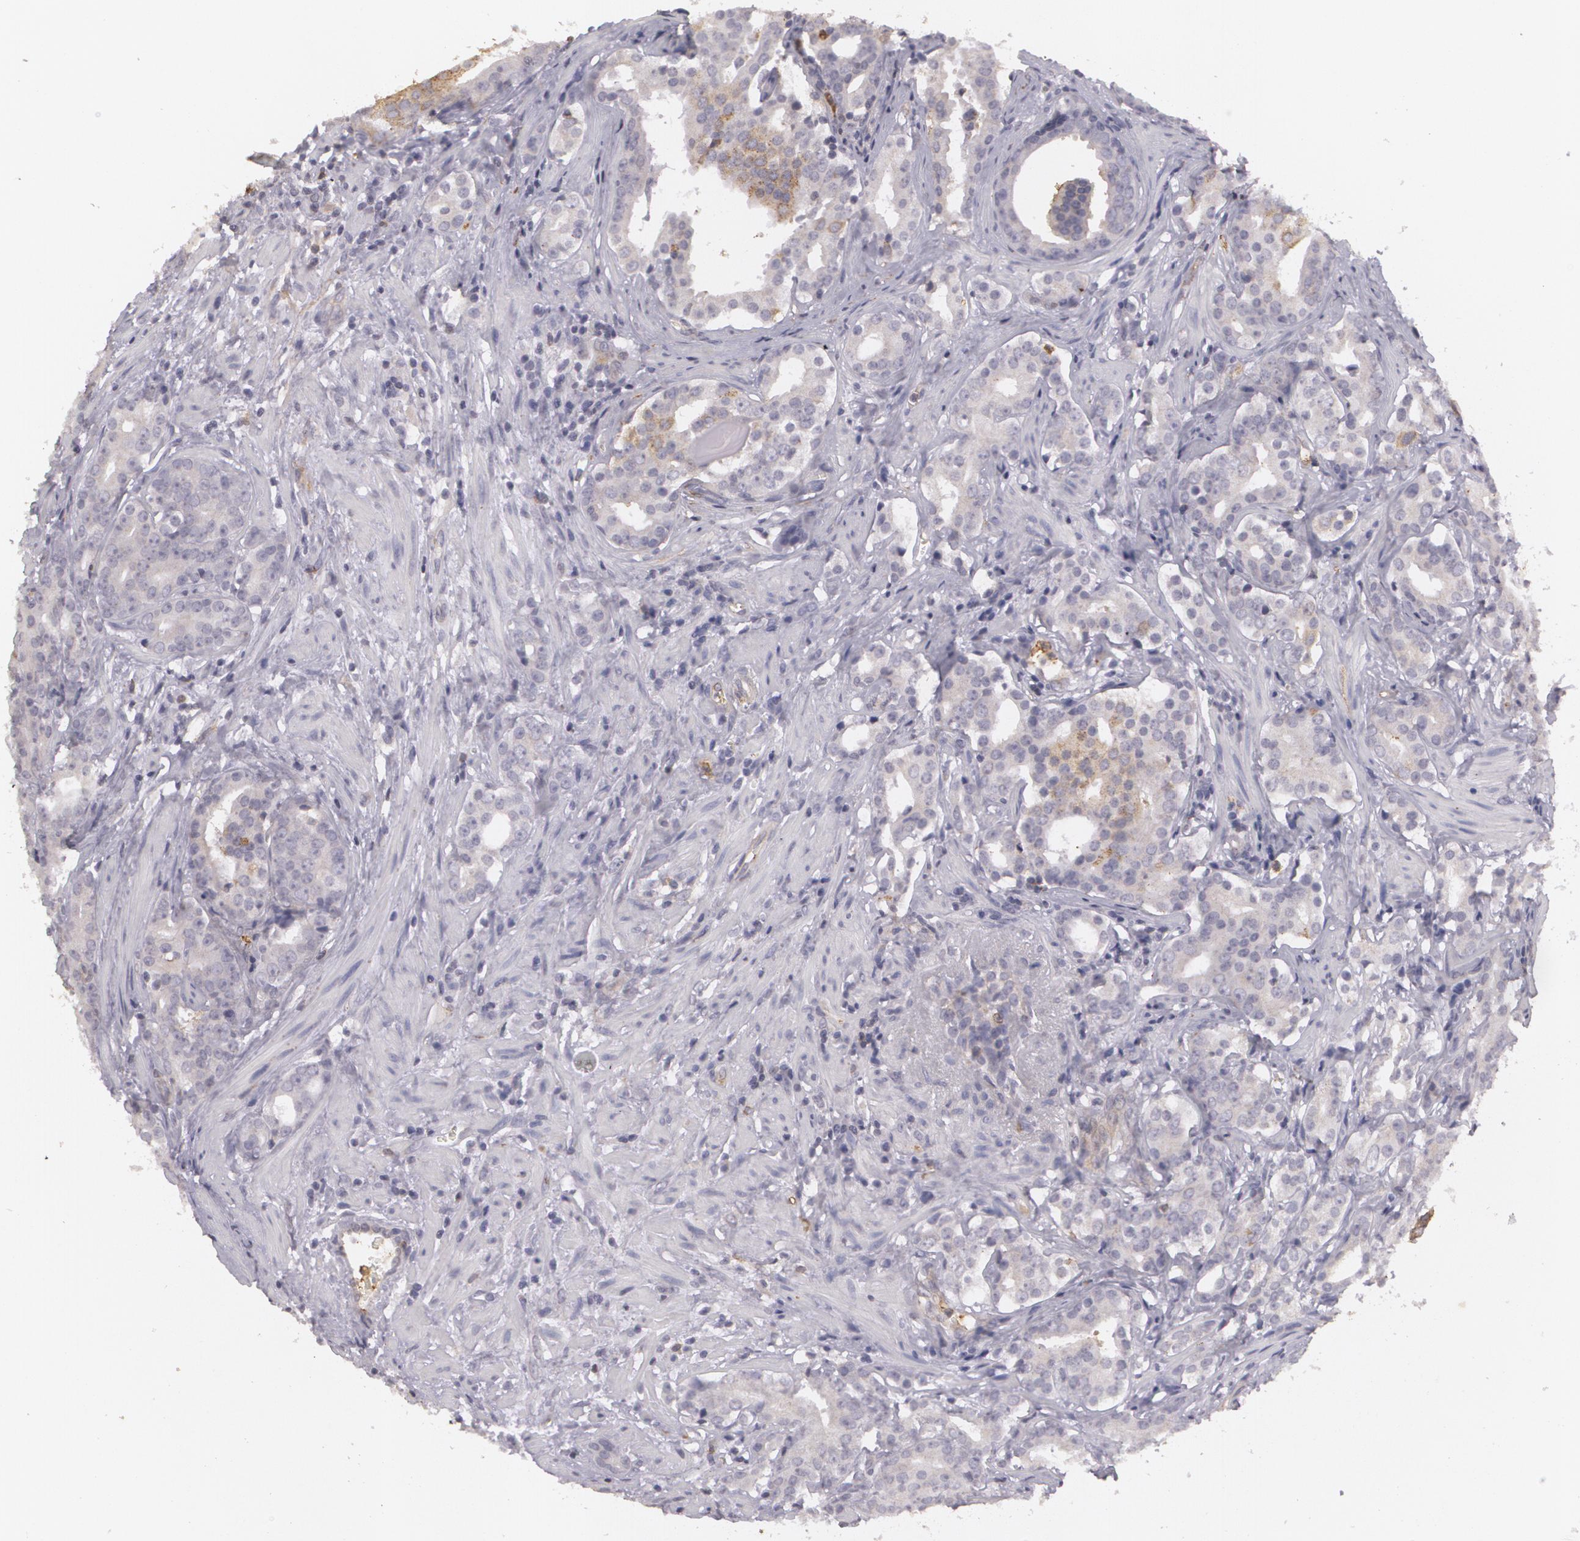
{"staining": {"intensity": "weak", "quantity": ">75%", "location": "cytoplasmic/membranous"}, "tissue": "prostate cancer", "cell_type": "Tumor cells", "image_type": "cancer", "snomed": [{"axis": "morphology", "description": "Adenocarcinoma, Low grade"}, {"axis": "topography", "description": "Prostate"}], "caption": "Protein expression by immunohistochemistry (IHC) exhibits weak cytoplasmic/membranous expression in approximately >75% of tumor cells in adenocarcinoma (low-grade) (prostate).", "gene": "KCNA4", "patient": {"sex": "male", "age": 65}}